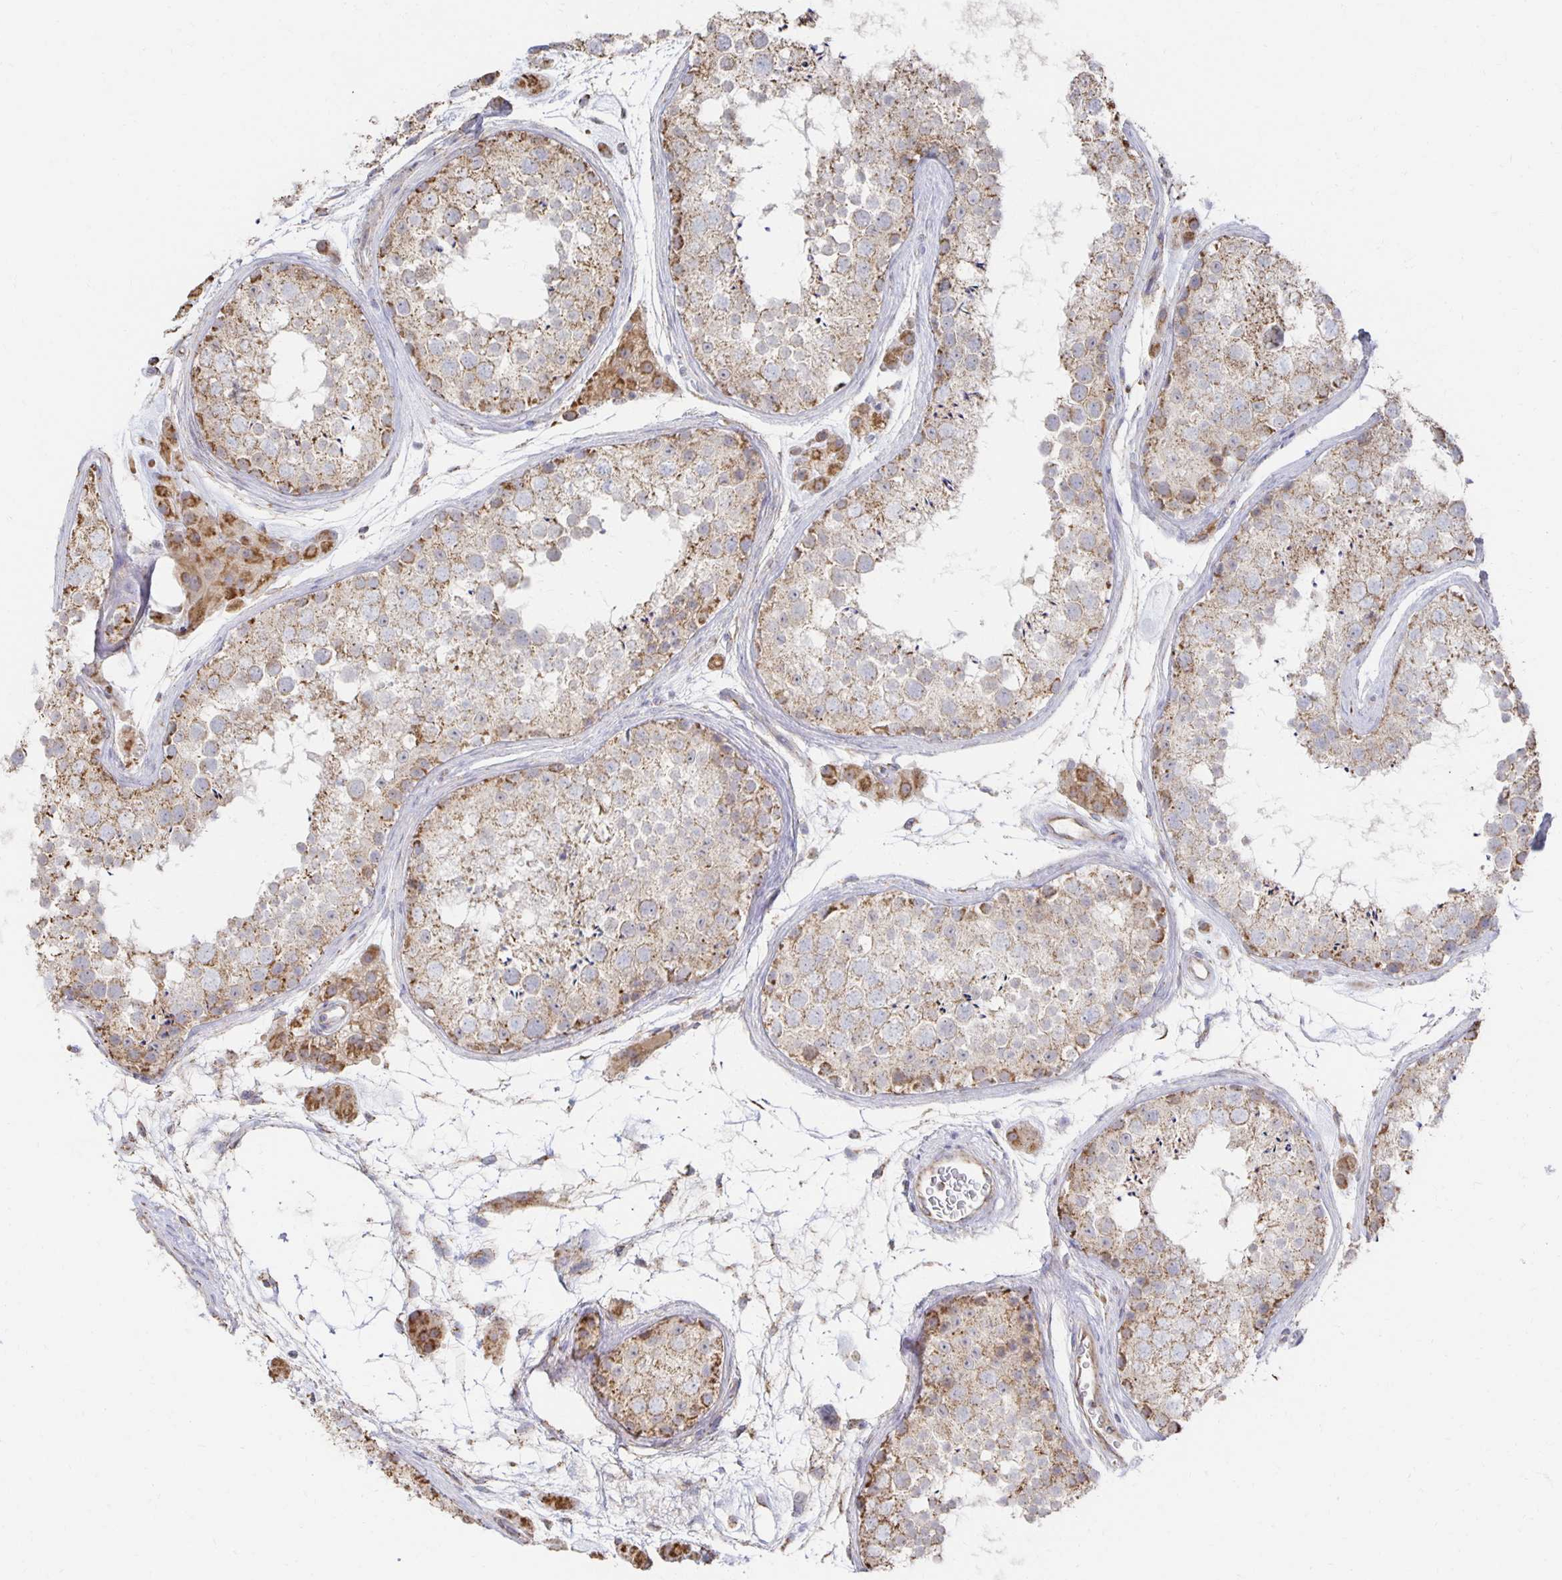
{"staining": {"intensity": "moderate", "quantity": "25%-75%", "location": "cytoplasmic/membranous"}, "tissue": "testis", "cell_type": "Cells in seminiferous ducts", "image_type": "normal", "snomed": [{"axis": "morphology", "description": "Normal tissue, NOS"}, {"axis": "topography", "description": "Testis"}], "caption": "Immunohistochemistry histopathology image of normal testis stained for a protein (brown), which shows medium levels of moderate cytoplasmic/membranous positivity in about 25%-75% of cells in seminiferous ducts.", "gene": "NKX2", "patient": {"sex": "male", "age": 41}}